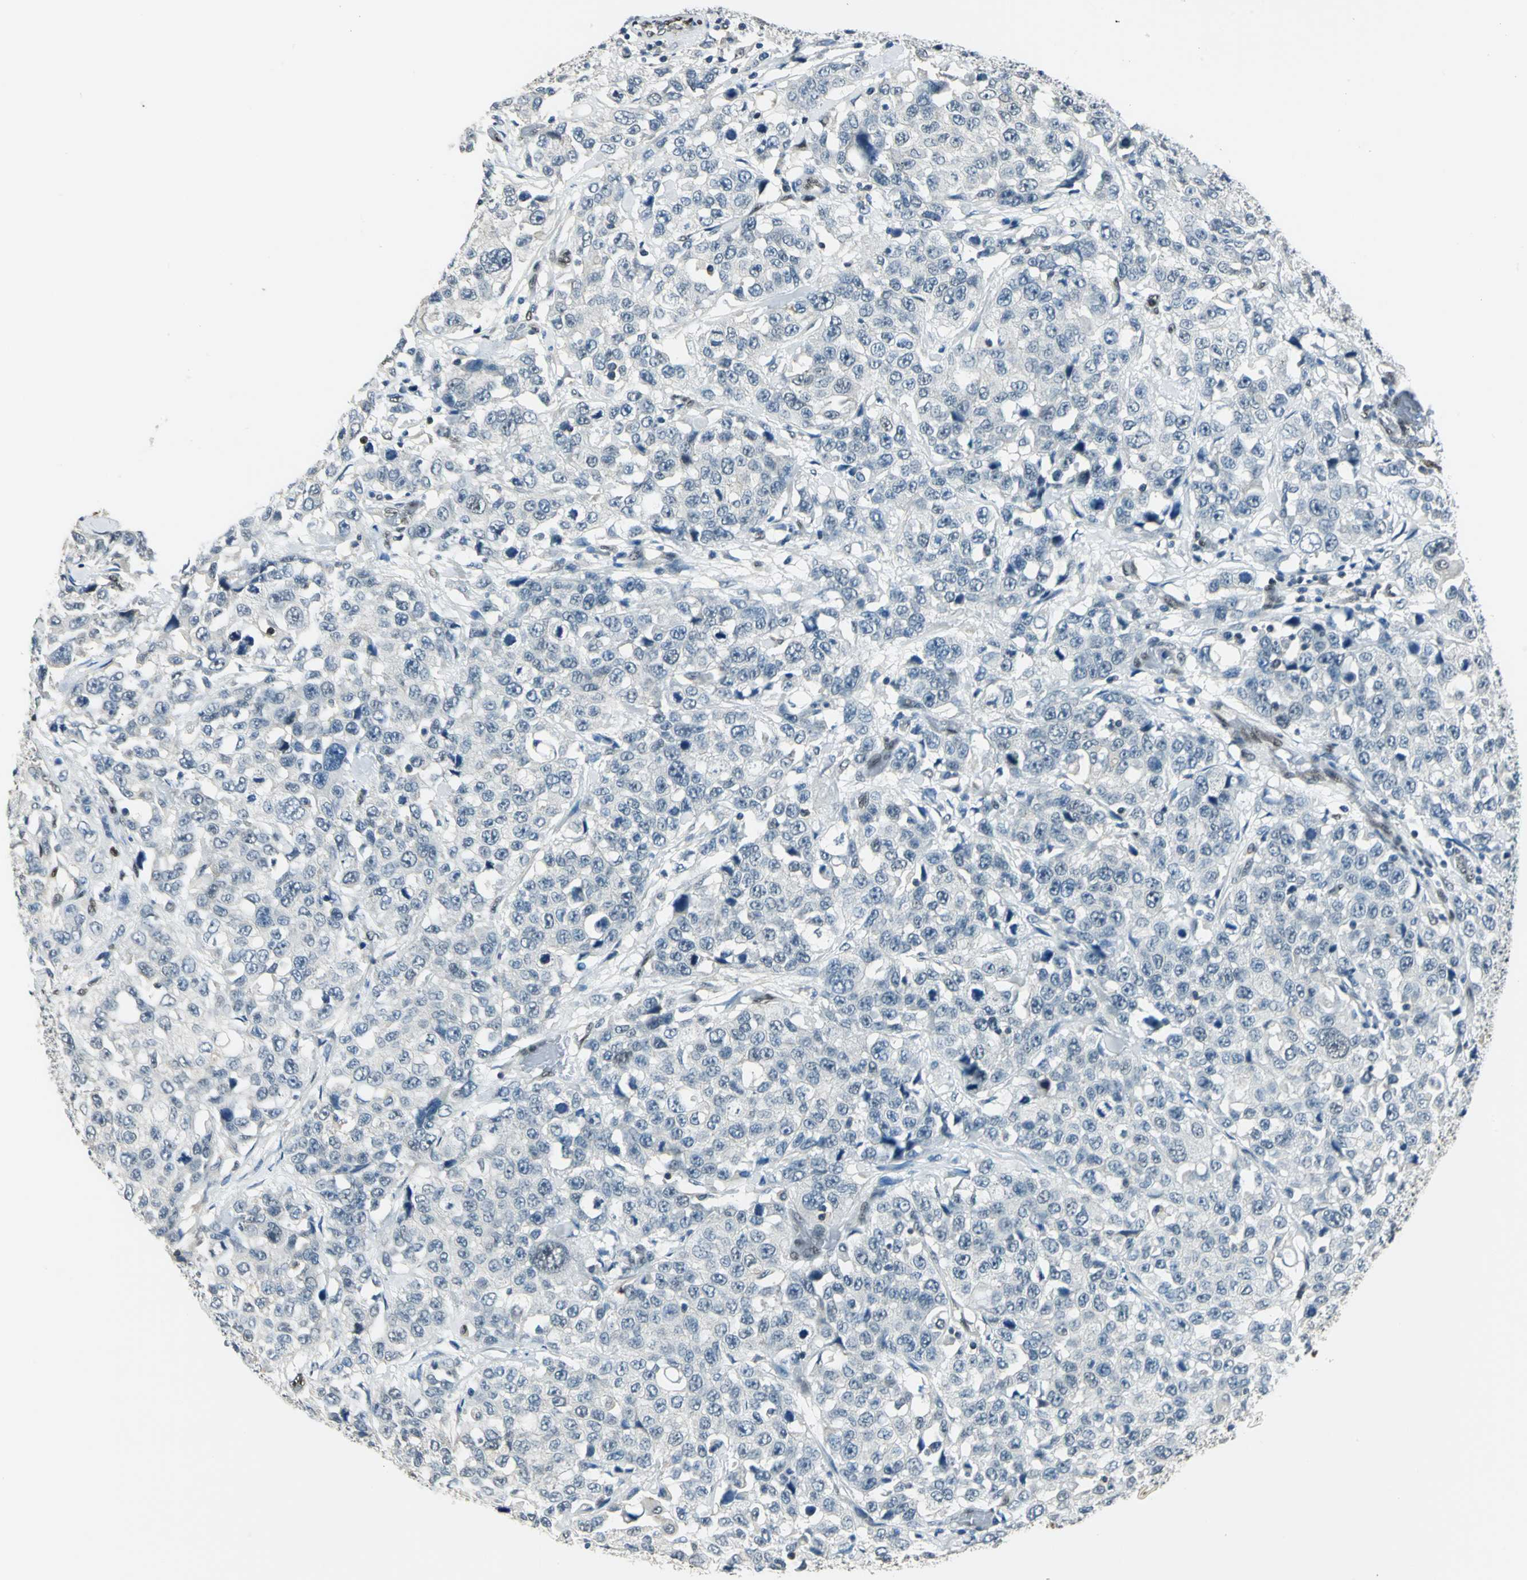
{"staining": {"intensity": "negative", "quantity": "none", "location": "none"}, "tissue": "stomach cancer", "cell_type": "Tumor cells", "image_type": "cancer", "snomed": [{"axis": "morphology", "description": "Normal tissue, NOS"}, {"axis": "morphology", "description": "Adenocarcinoma, NOS"}, {"axis": "topography", "description": "Stomach"}], "caption": "An image of human stomach cancer is negative for staining in tumor cells.", "gene": "NFIA", "patient": {"sex": "male", "age": 48}}